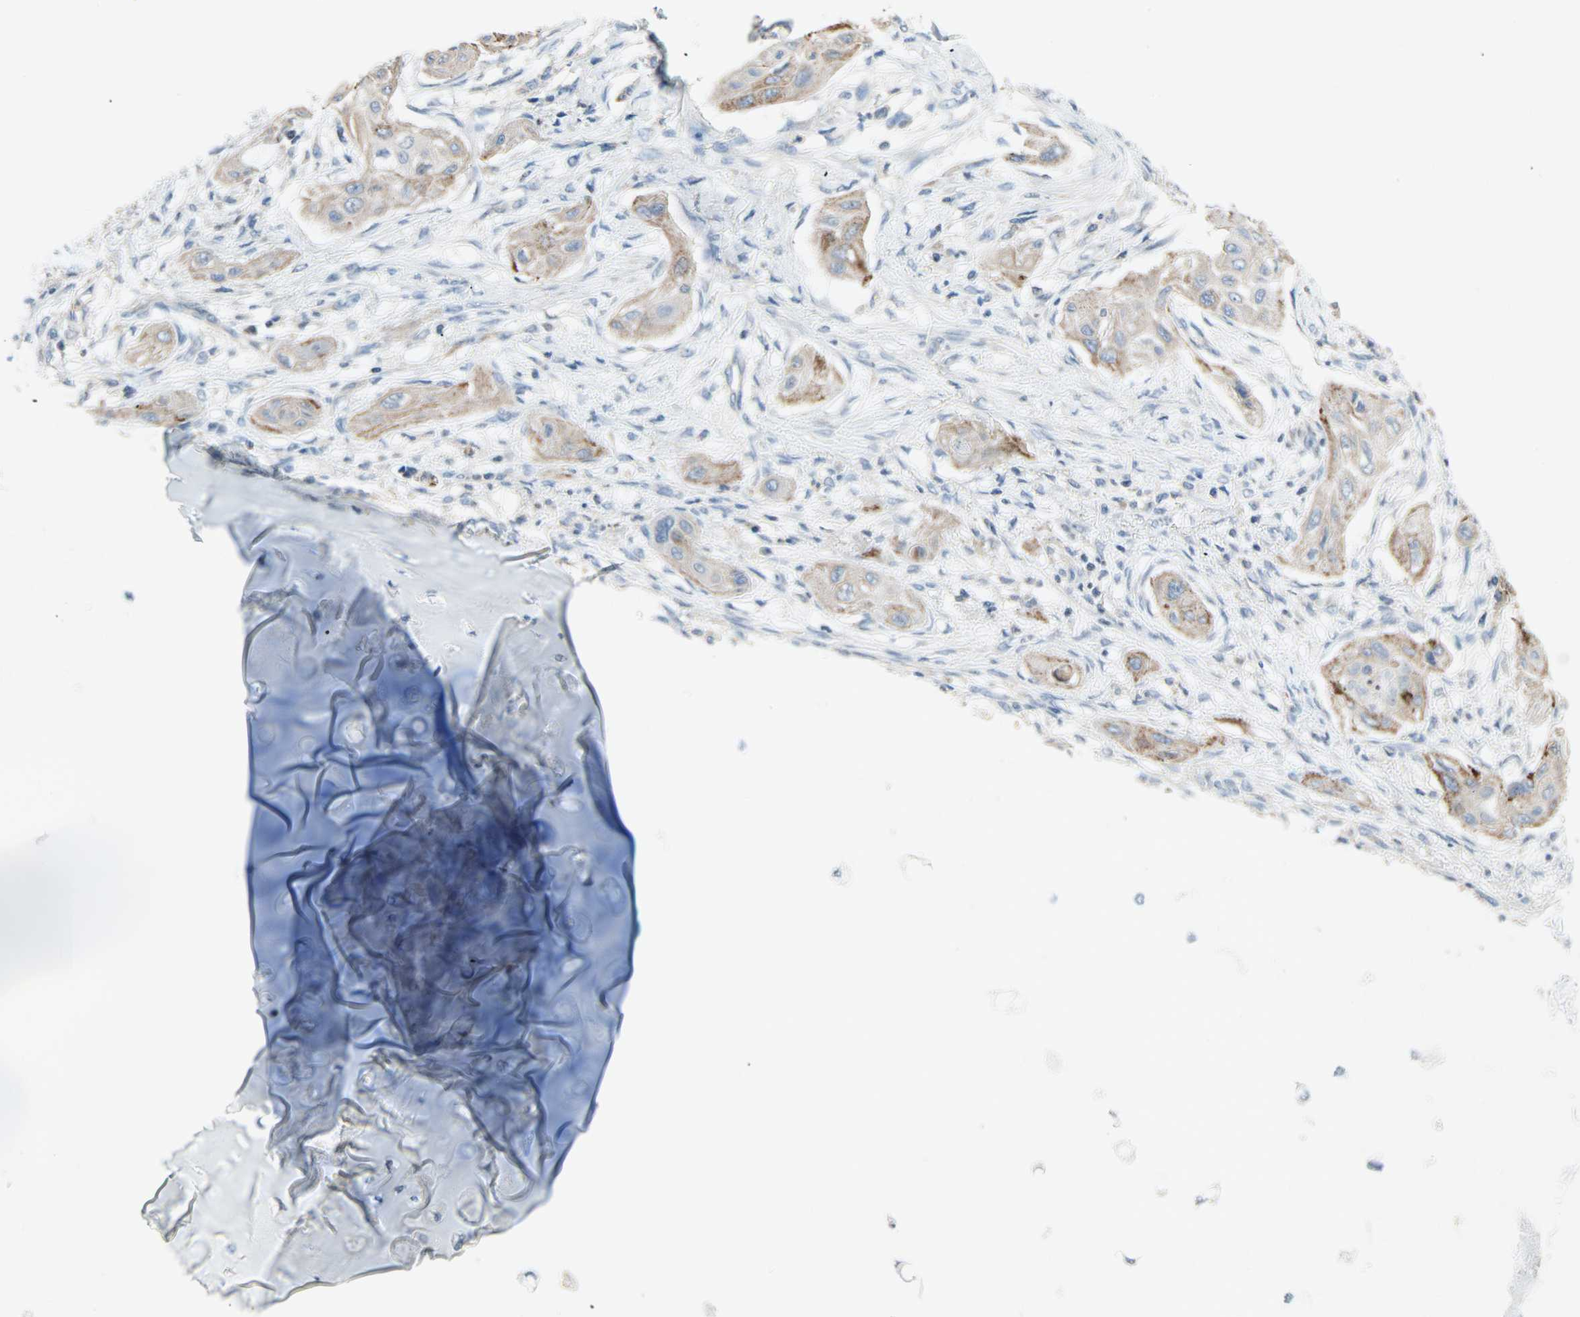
{"staining": {"intensity": "moderate", "quantity": ">75%", "location": "cytoplasmic/membranous"}, "tissue": "lung cancer", "cell_type": "Tumor cells", "image_type": "cancer", "snomed": [{"axis": "morphology", "description": "Squamous cell carcinoma, NOS"}, {"axis": "topography", "description": "Lung"}], "caption": "Protein expression analysis of squamous cell carcinoma (lung) demonstrates moderate cytoplasmic/membranous positivity in about >75% of tumor cells.", "gene": "ACVRL1", "patient": {"sex": "female", "age": 47}}